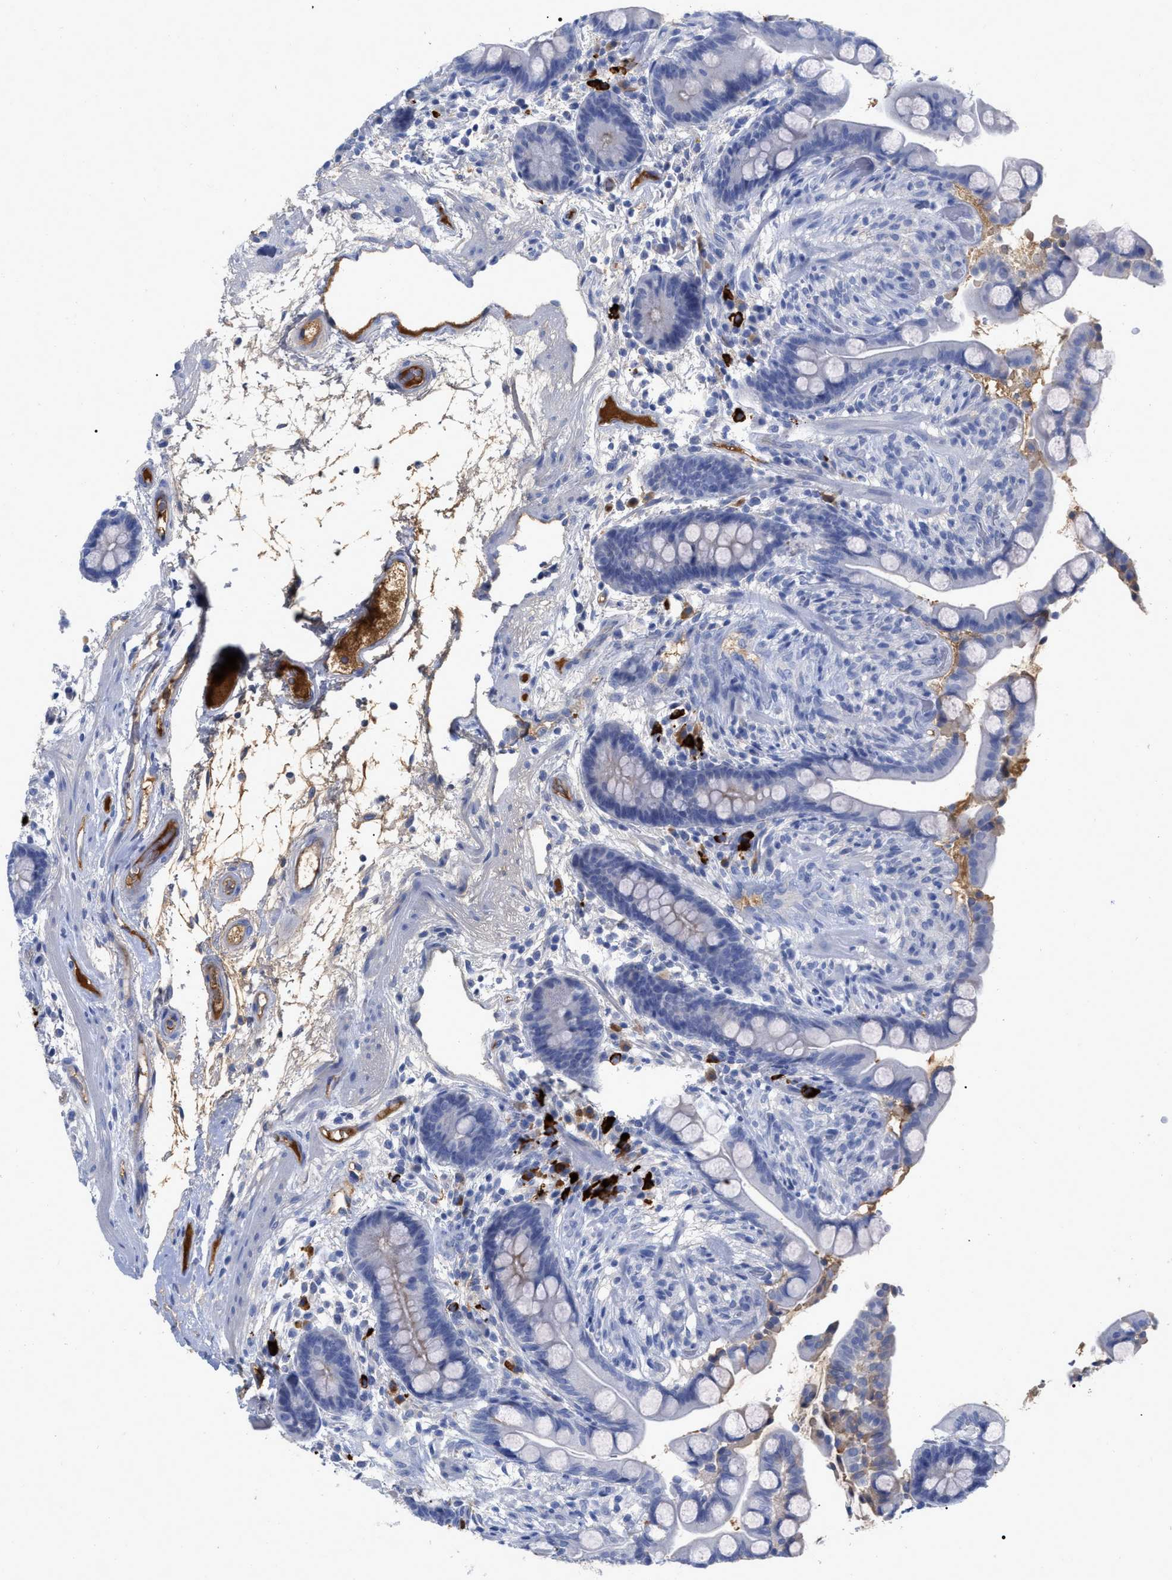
{"staining": {"intensity": "negative", "quantity": "none", "location": "none"}, "tissue": "colon", "cell_type": "Endothelial cells", "image_type": "normal", "snomed": [{"axis": "morphology", "description": "Normal tissue, NOS"}, {"axis": "topography", "description": "Colon"}], "caption": "An immunohistochemistry (IHC) histopathology image of benign colon is shown. There is no staining in endothelial cells of colon. (DAB immunohistochemistry with hematoxylin counter stain).", "gene": "IGHV5", "patient": {"sex": "male", "age": 73}}